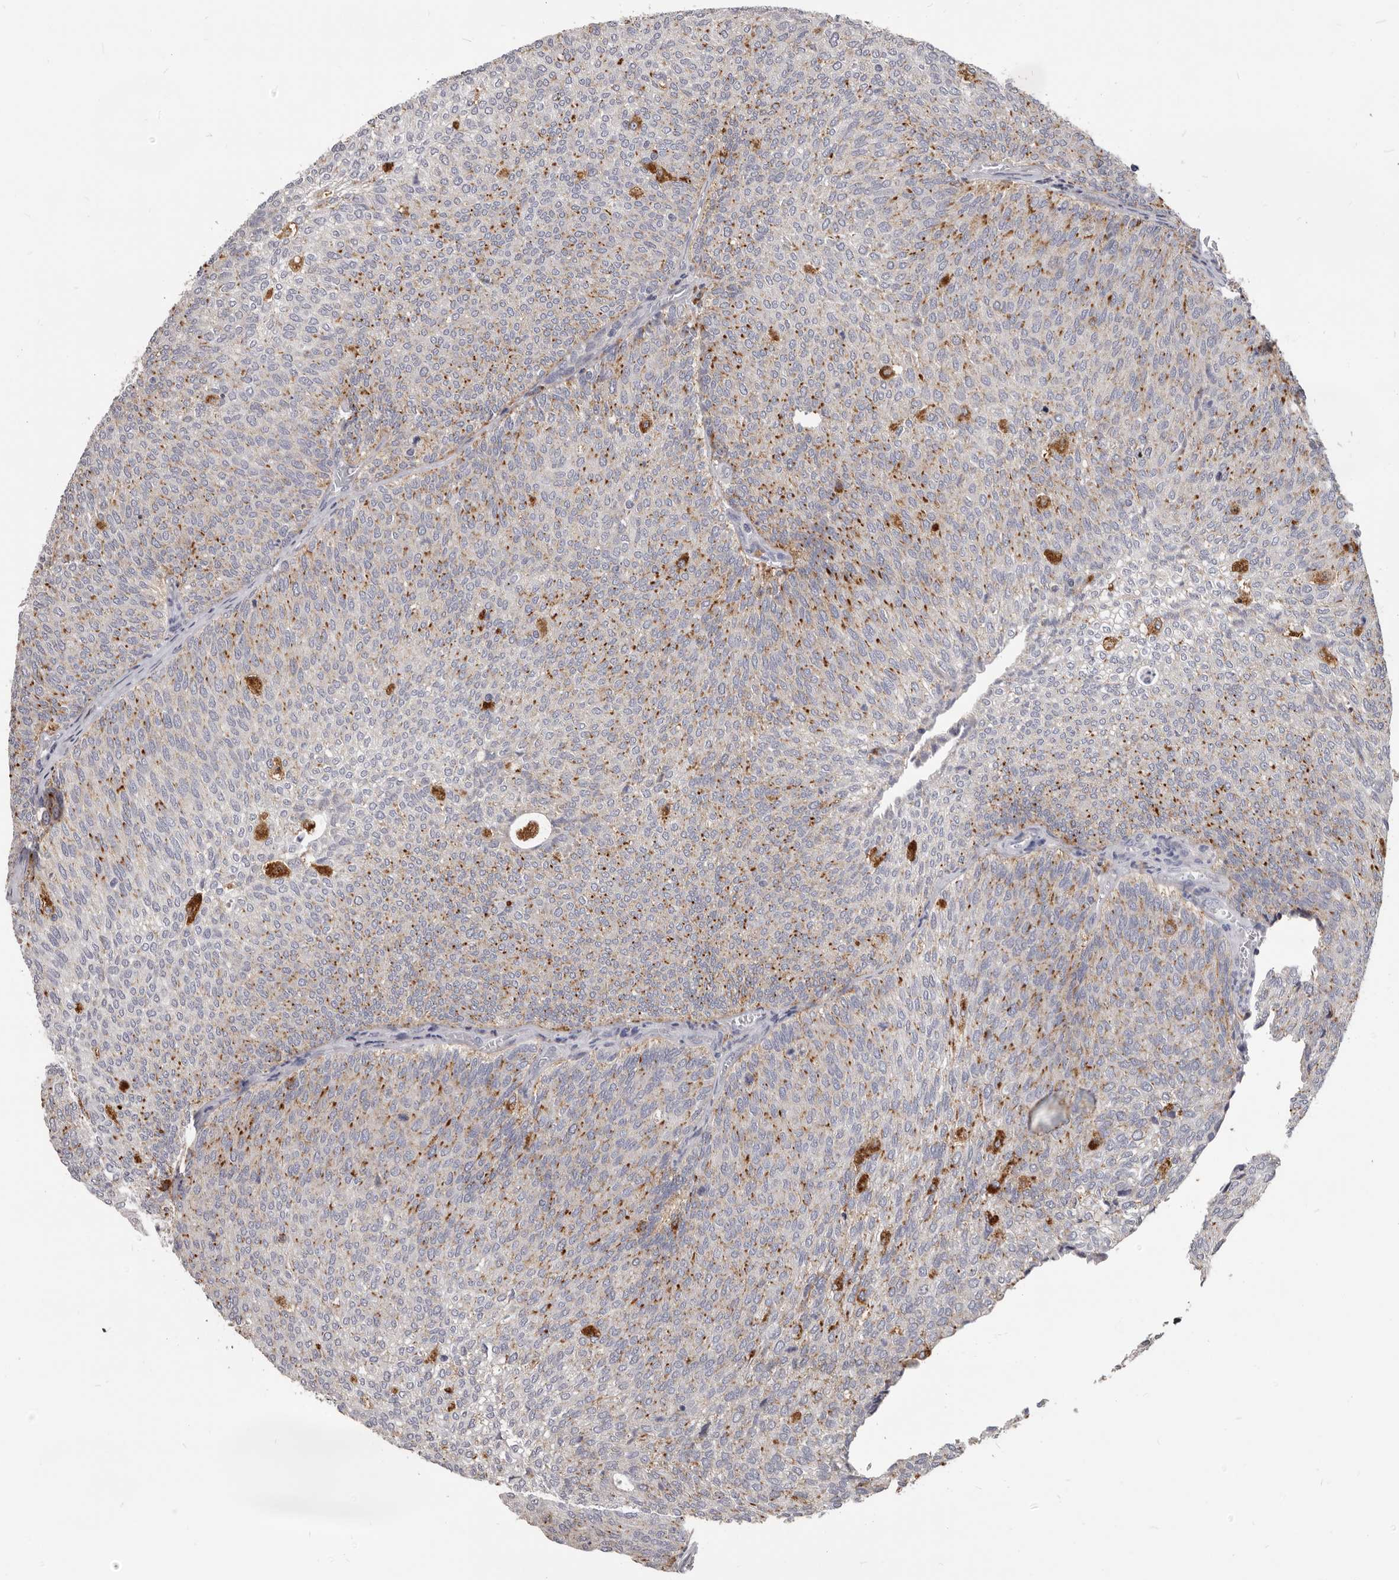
{"staining": {"intensity": "moderate", "quantity": "25%-75%", "location": "cytoplasmic/membranous"}, "tissue": "urothelial cancer", "cell_type": "Tumor cells", "image_type": "cancer", "snomed": [{"axis": "morphology", "description": "Urothelial carcinoma, Low grade"}, {"axis": "topography", "description": "Urinary bladder"}], "caption": "DAB (3,3'-diaminobenzidine) immunohistochemical staining of human urothelial cancer displays moderate cytoplasmic/membranous protein expression in about 25%-75% of tumor cells.", "gene": "PI4K2A", "patient": {"sex": "female", "age": 79}}